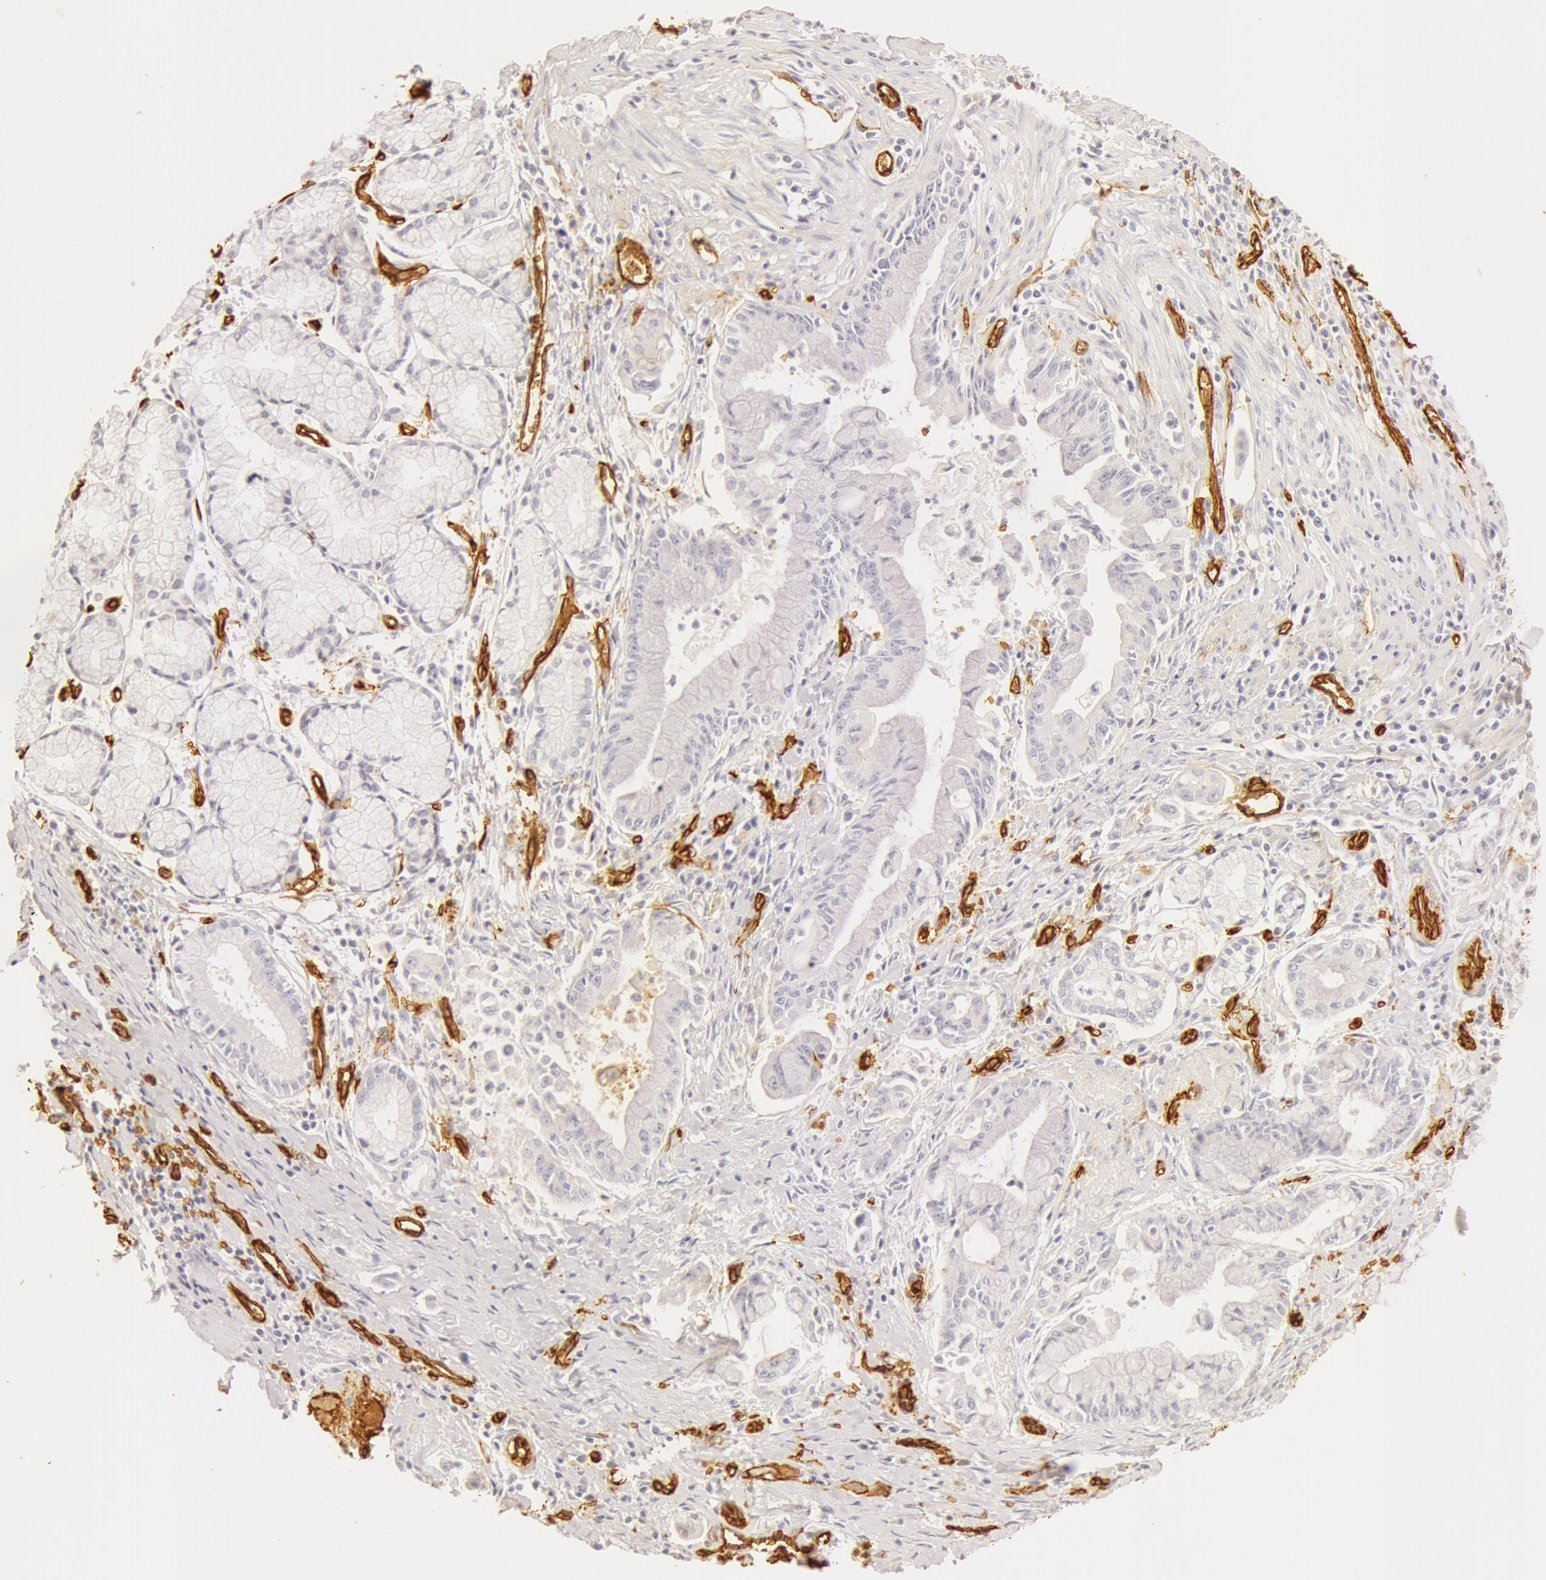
{"staining": {"intensity": "negative", "quantity": "none", "location": "none"}, "tissue": "pancreatic cancer", "cell_type": "Tumor cells", "image_type": "cancer", "snomed": [{"axis": "morphology", "description": "Adenocarcinoma, NOS"}, {"axis": "topography", "description": "Pancreas"}], "caption": "Tumor cells are negative for protein expression in human pancreatic cancer.", "gene": "AQP1", "patient": {"sex": "male", "age": 59}}